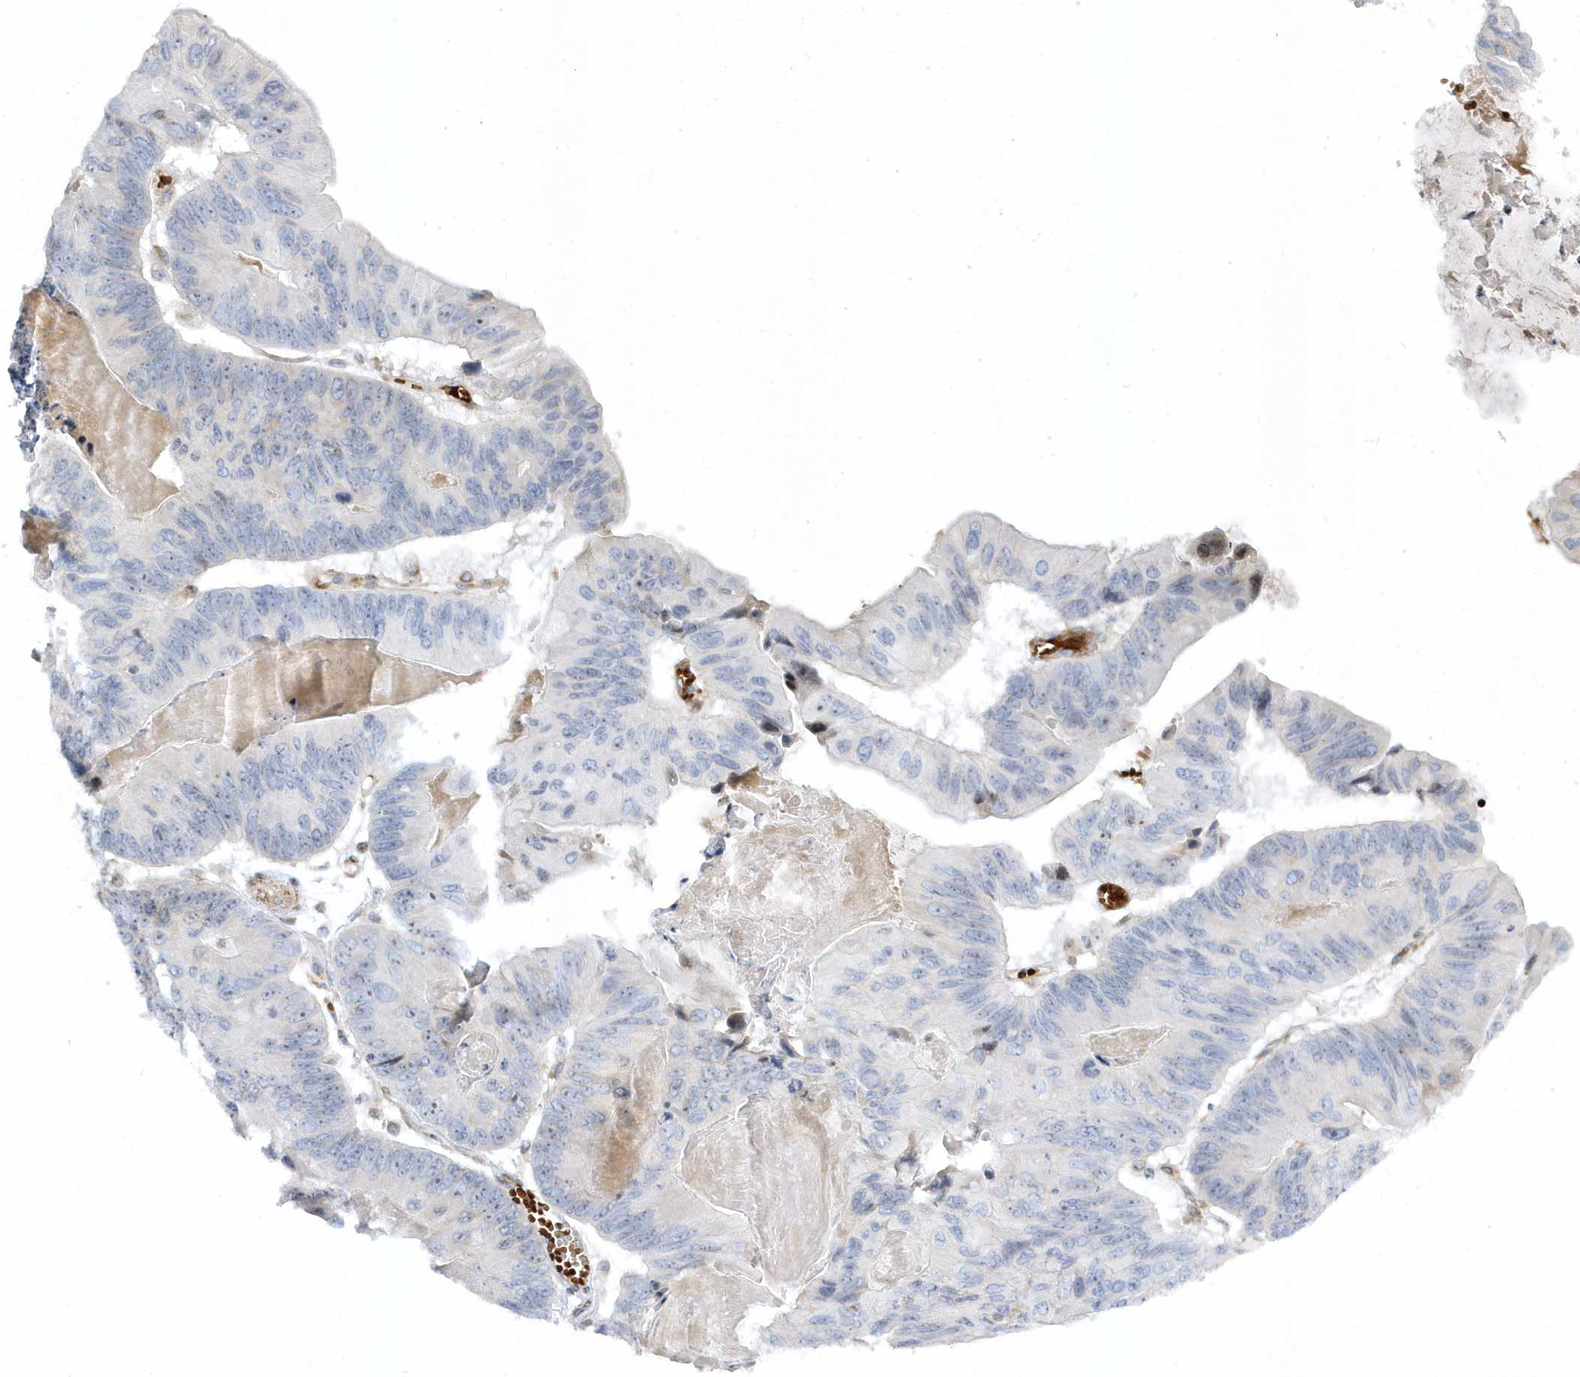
{"staining": {"intensity": "weak", "quantity": "<25%", "location": "cytoplasmic/membranous"}, "tissue": "ovarian cancer", "cell_type": "Tumor cells", "image_type": "cancer", "snomed": [{"axis": "morphology", "description": "Cystadenocarcinoma, mucinous, NOS"}, {"axis": "topography", "description": "Ovary"}], "caption": "Mucinous cystadenocarcinoma (ovarian) was stained to show a protein in brown. There is no significant positivity in tumor cells.", "gene": "MAP7D3", "patient": {"sex": "female", "age": 61}}